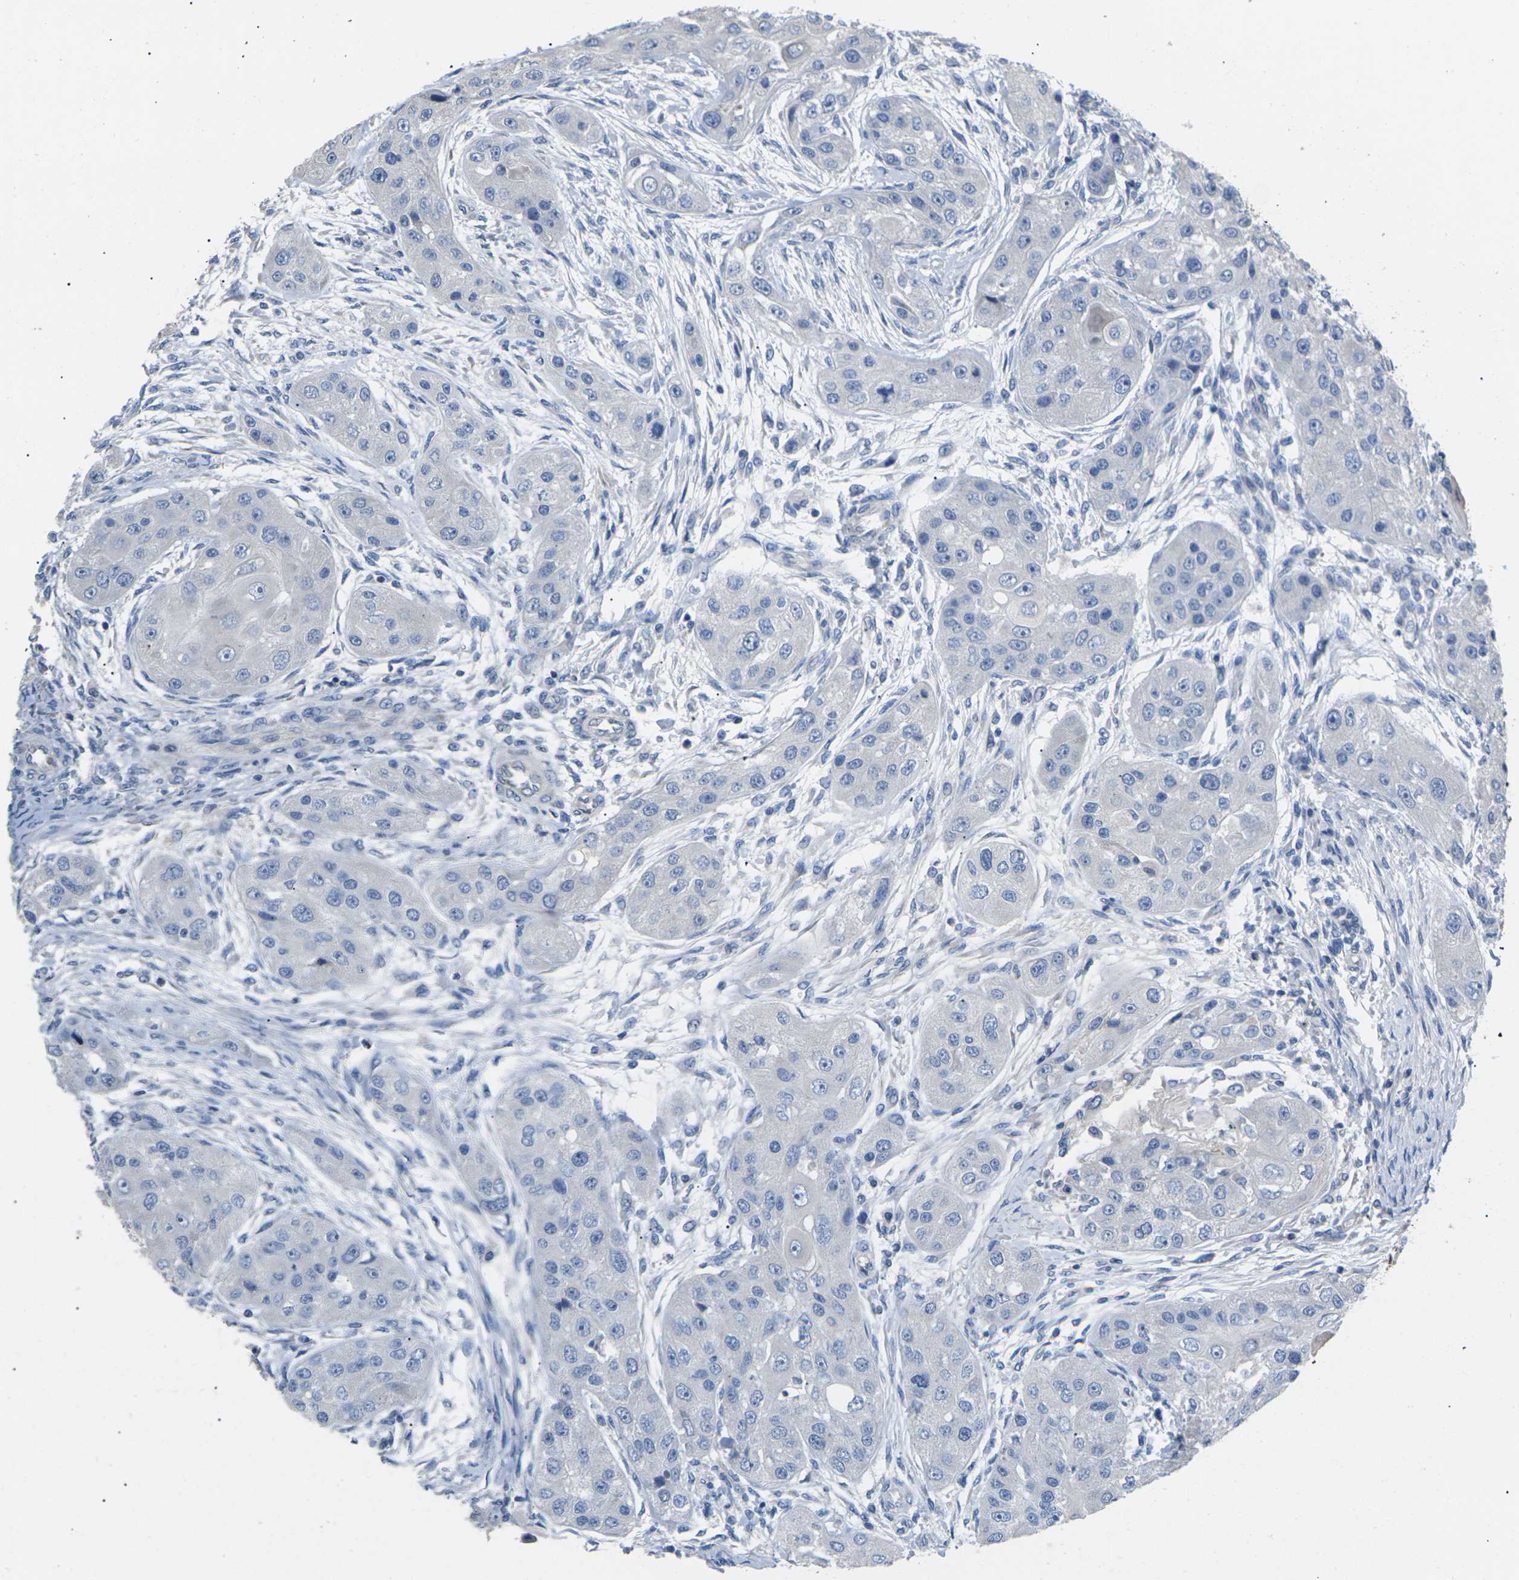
{"staining": {"intensity": "negative", "quantity": "none", "location": "none"}, "tissue": "head and neck cancer", "cell_type": "Tumor cells", "image_type": "cancer", "snomed": [{"axis": "morphology", "description": "Normal tissue, NOS"}, {"axis": "morphology", "description": "Squamous cell carcinoma, NOS"}, {"axis": "topography", "description": "Skeletal muscle"}, {"axis": "topography", "description": "Head-Neck"}], "caption": "This is an immunohistochemistry (IHC) micrograph of squamous cell carcinoma (head and neck). There is no staining in tumor cells.", "gene": "KLHDC8B", "patient": {"sex": "male", "age": 51}}